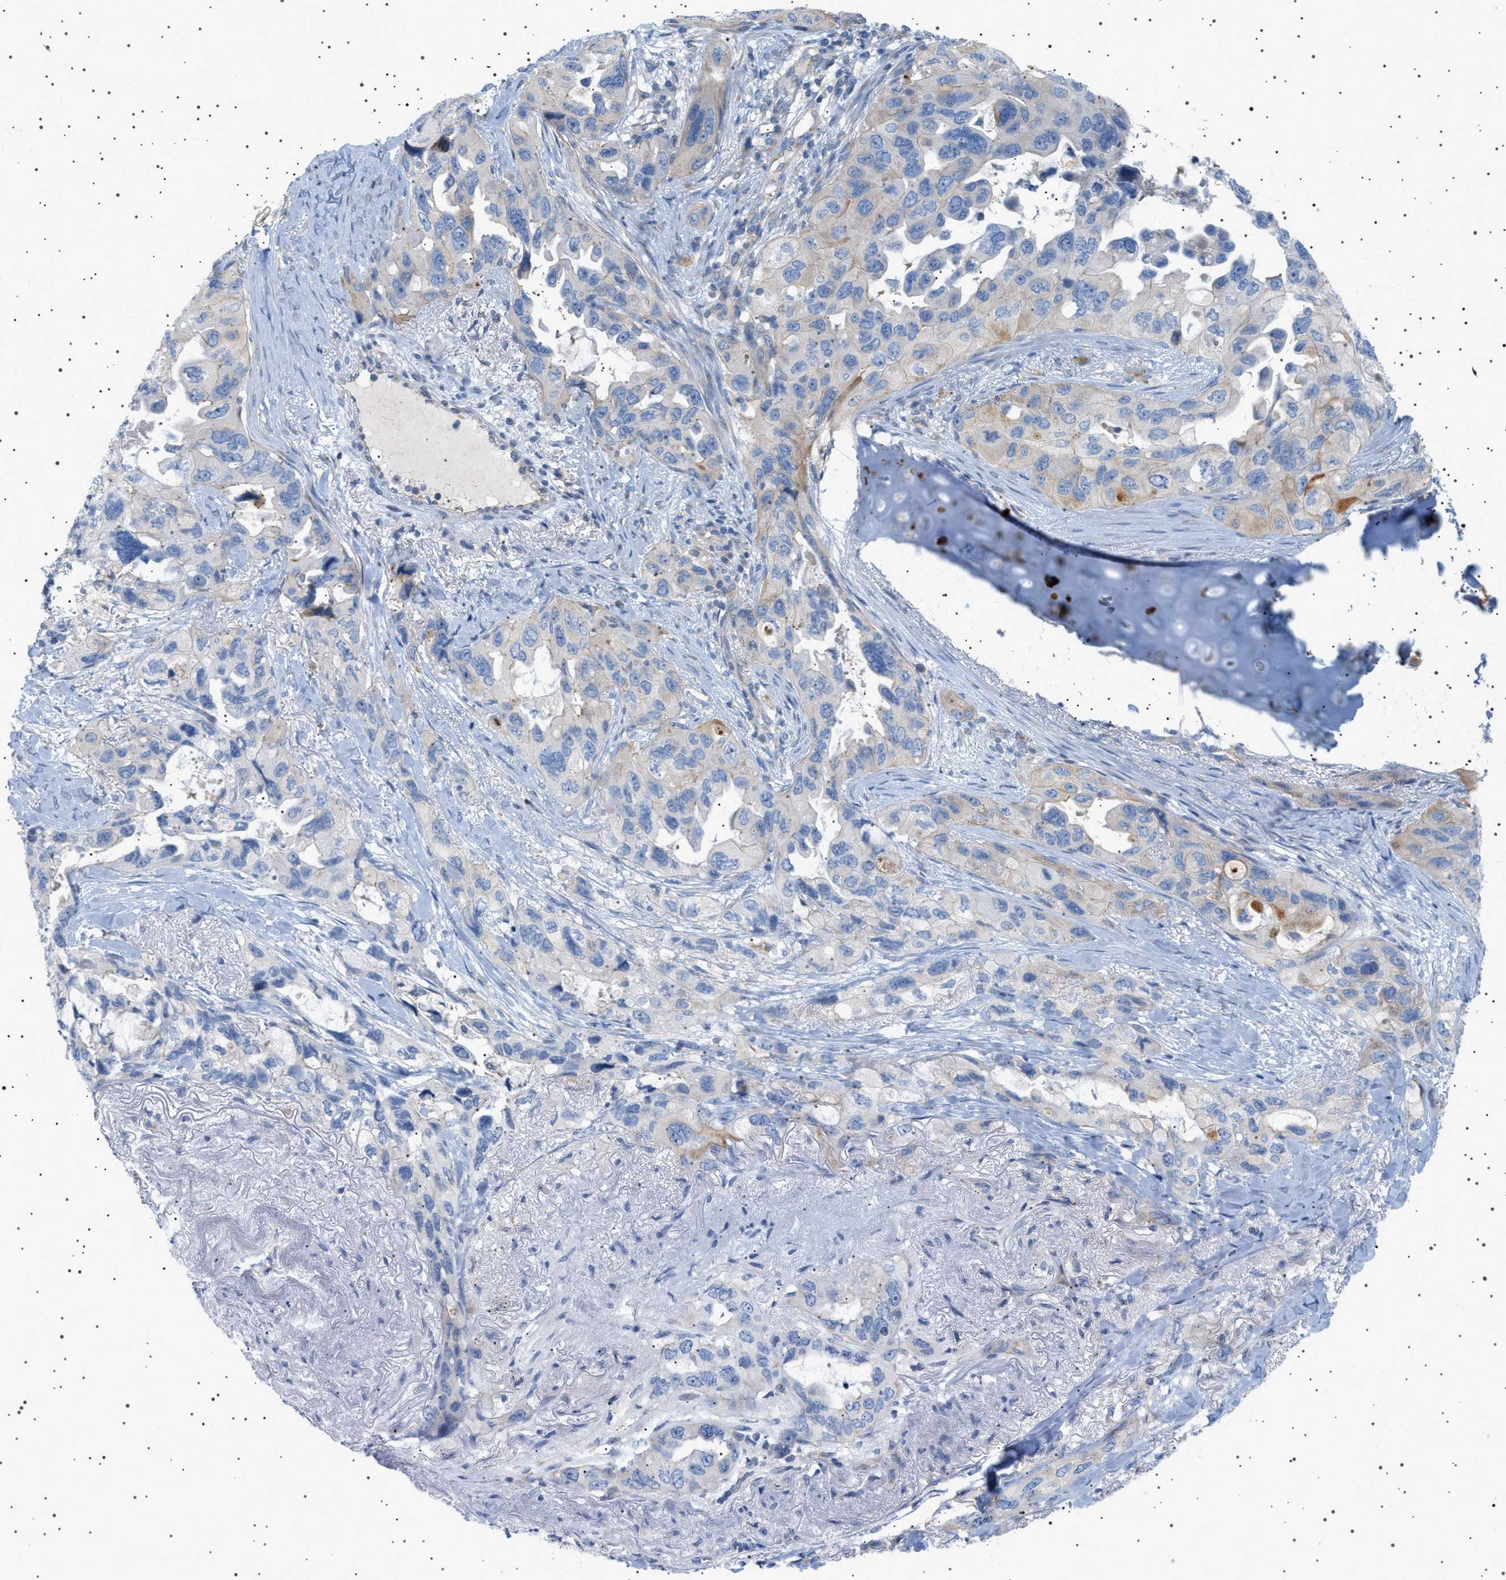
{"staining": {"intensity": "weak", "quantity": "<25%", "location": "cytoplasmic/membranous"}, "tissue": "lung cancer", "cell_type": "Tumor cells", "image_type": "cancer", "snomed": [{"axis": "morphology", "description": "Squamous cell carcinoma, NOS"}, {"axis": "topography", "description": "Lung"}], "caption": "Immunohistochemistry of lung cancer (squamous cell carcinoma) reveals no positivity in tumor cells.", "gene": "ADCY10", "patient": {"sex": "female", "age": 73}}